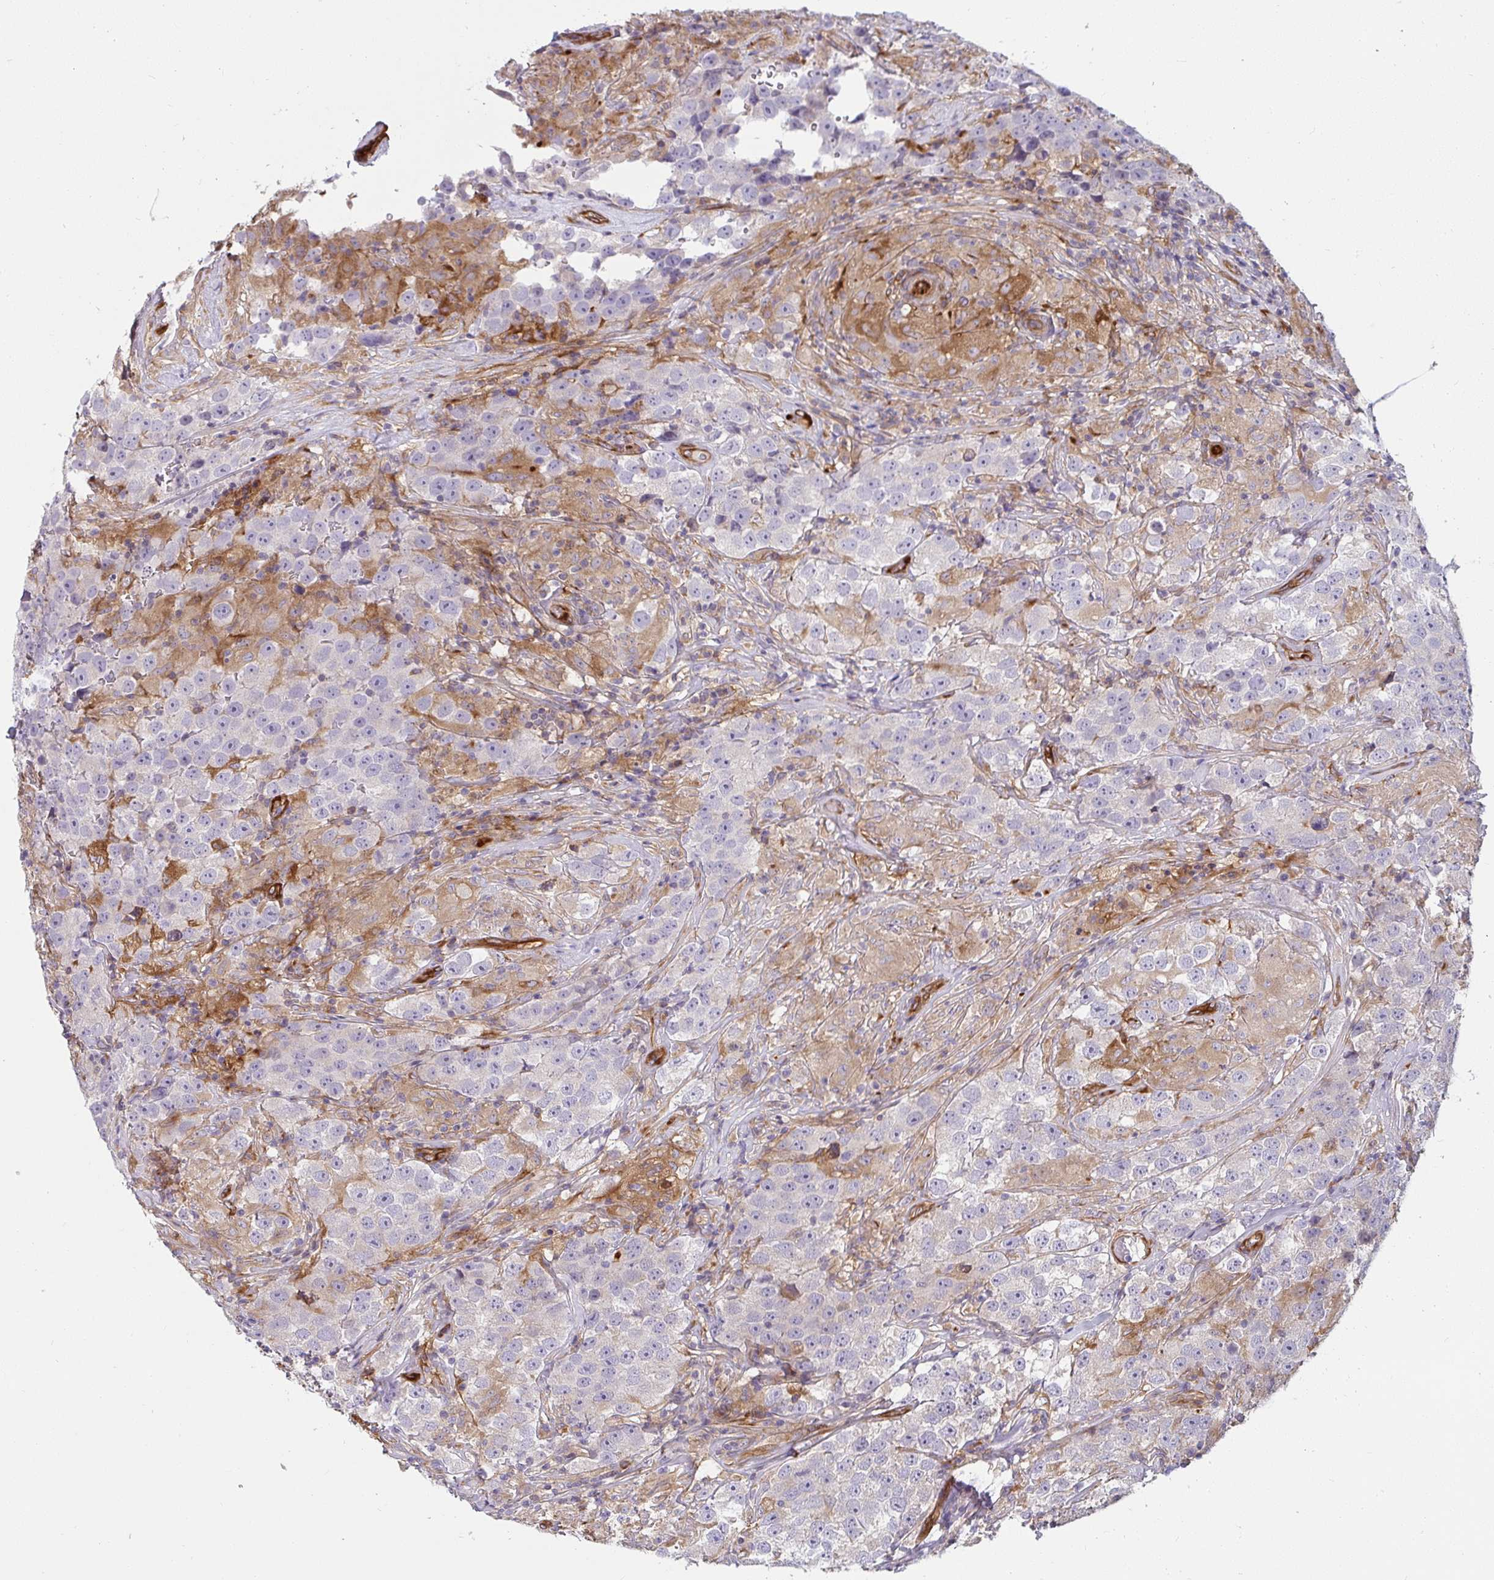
{"staining": {"intensity": "negative", "quantity": "none", "location": "none"}, "tissue": "testis cancer", "cell_type": "Tumor cells", "image_type": "cancer", "snomed": [{"axis": "morphology", "description": "Seminoma, NOS"}, {"axis": "topography", "description": "Testis"}], "caption": "The histopathology image displays no staining of tumor cells in testis cancer.", "gene": "IFIT3", "patient": {"sex": "male", "age": 46}}